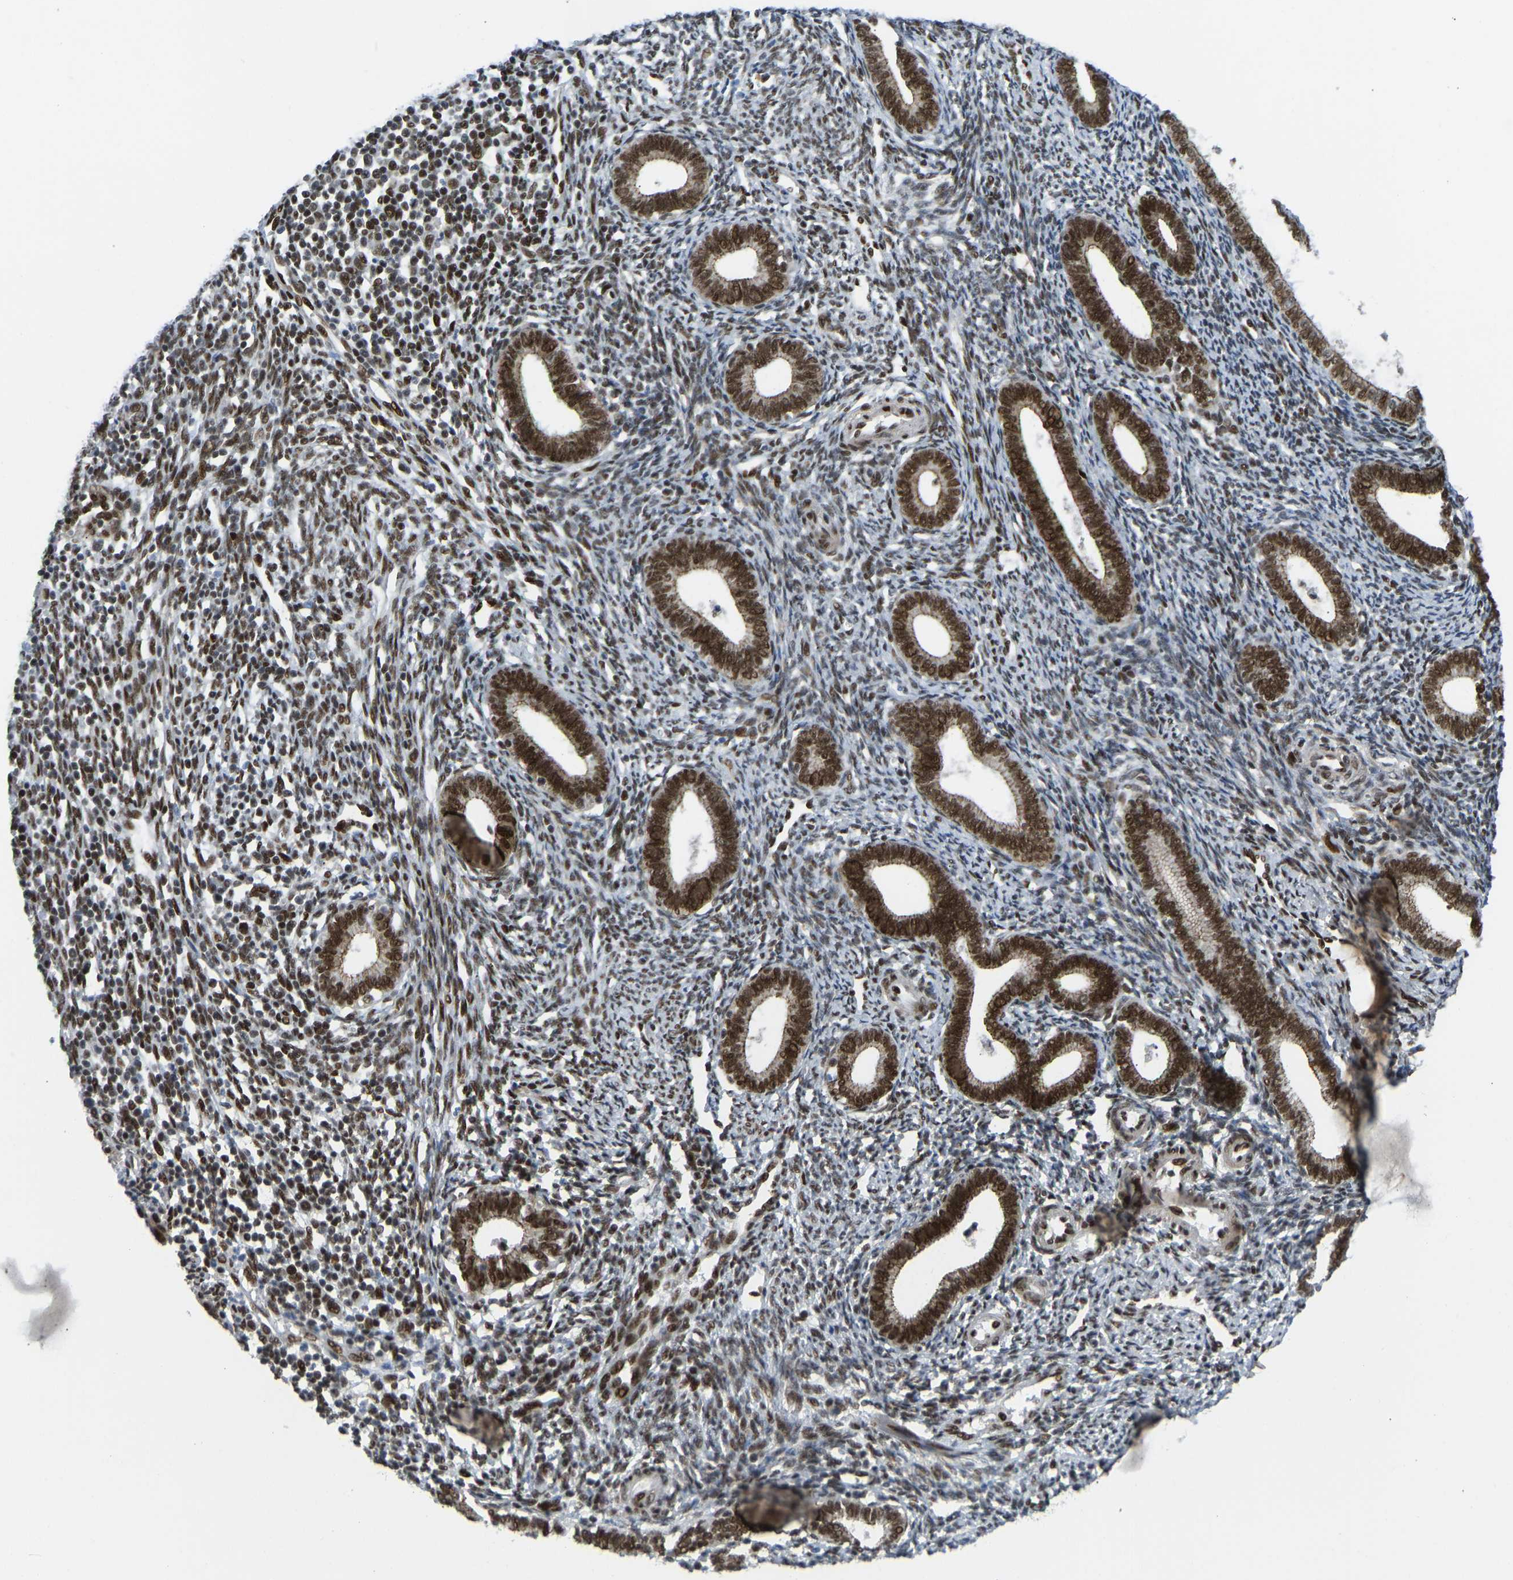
{"staining": {"intensity": "moderate", "quantity": ">75%", "location": "nuclear"}, "tissue": "endometrium", "cell_type": "Cells in endometrial stroma", "image_type": "normal", "snomed": [{"axis": "morphology", "description": "Normal tissue, NOS"}, {"axis": "topography", "description": "Endometrium"}], "caption": "This micrograph exhibits immunohistochemistry (IHC) staining of unremarkable endometrium, with medium moderate nuclear staining in approximately >75% of cells in endometrial stroma.", "gene": "FOXK1", "patient": {"sex": "female", "age": 41}}